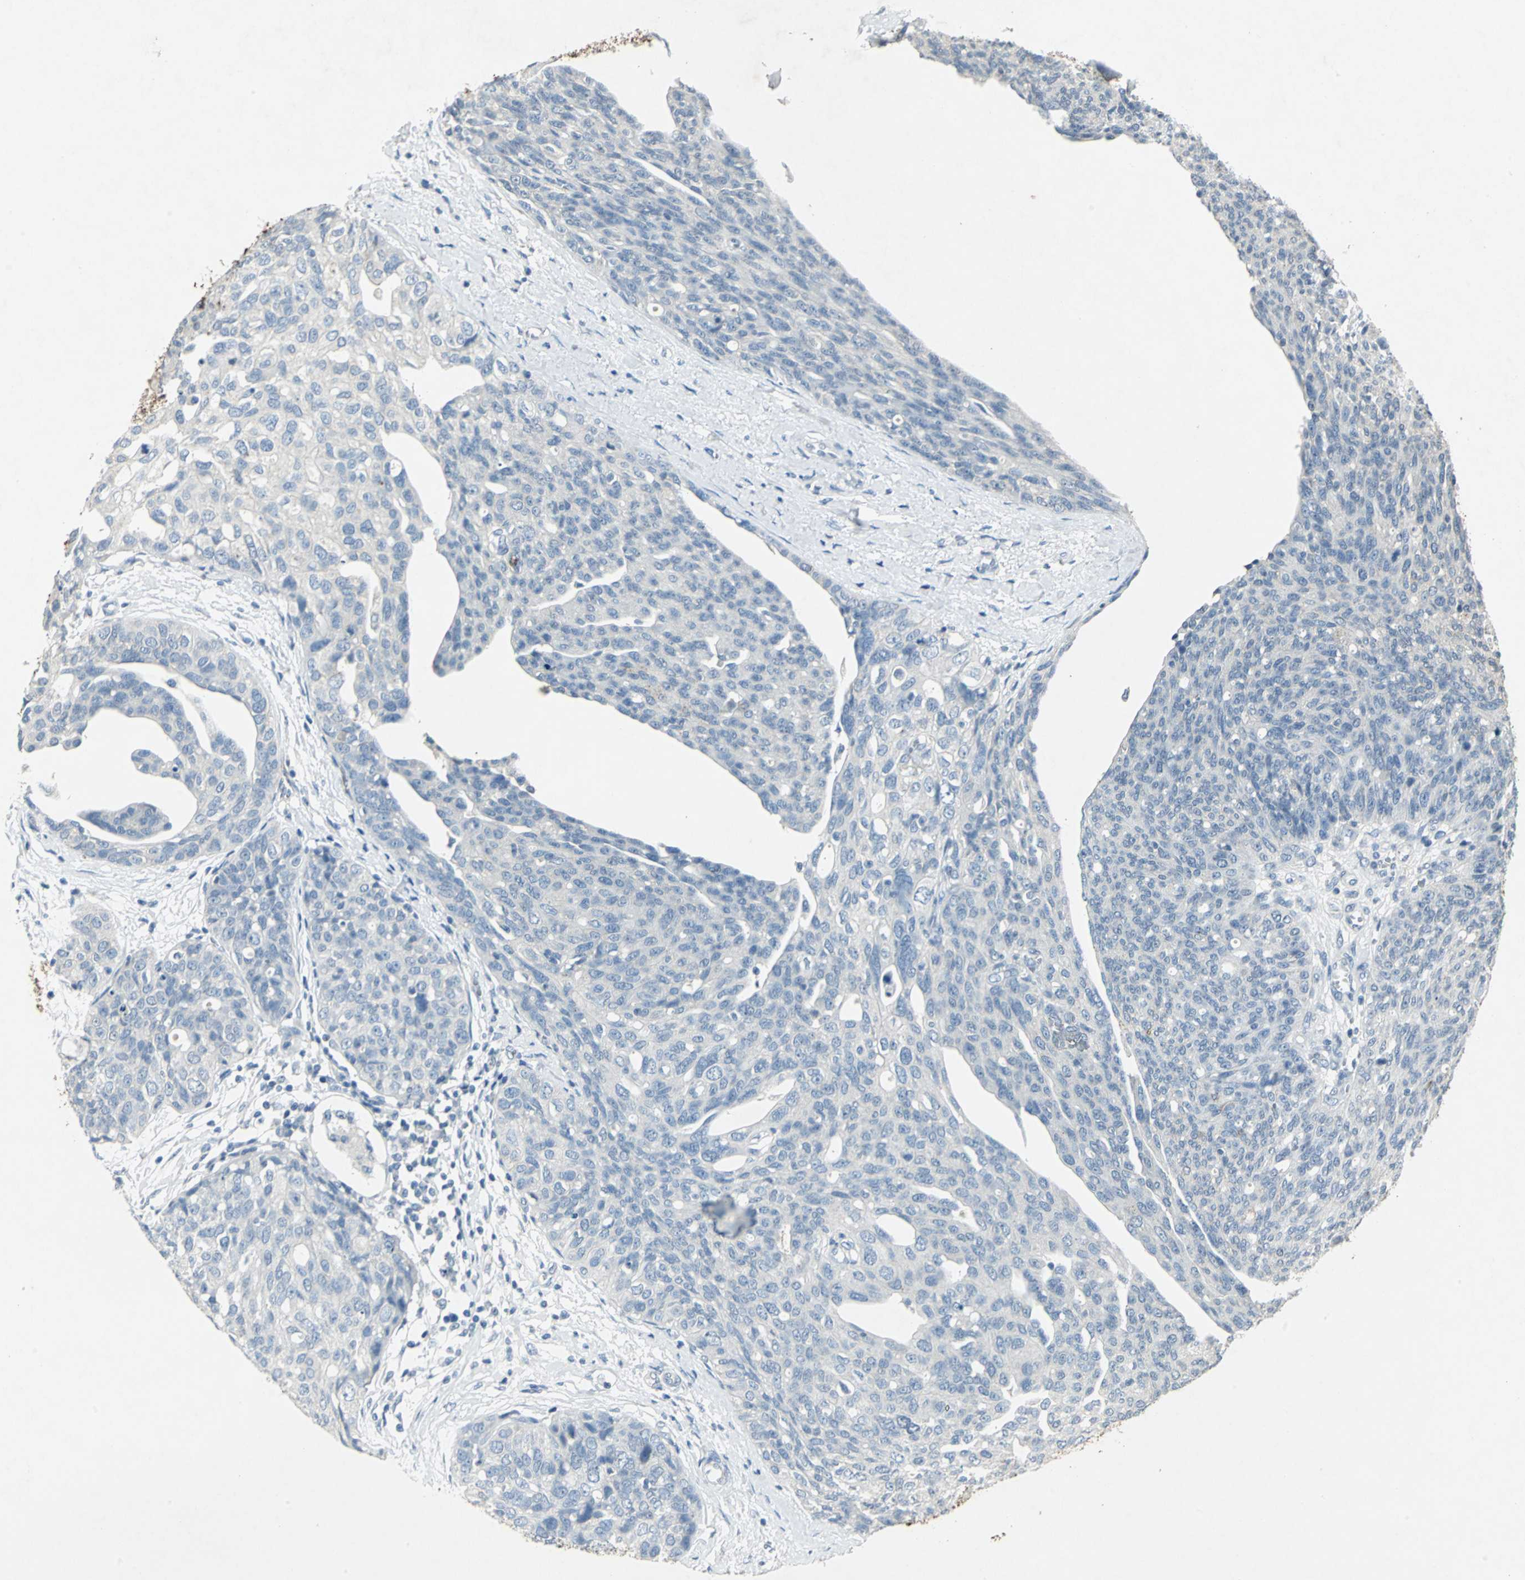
{"staining": {"intensity": "negative", "quantity": "none", "location": "none"}, "tissue": "ovarian cancer", "cell_type": "Tumor cells", "image_type": "cancer", "snomed": [{"axis": "morphology", "description": "Carcinoma, endometroid"}, {"axis": "topography", "description": "Ovary"}], "caption": "High power microscopy photomicrograph of an immunohistochemistry (IHC) histopathology image of ovarian cancer (endometroid carcinoma), revealing no significant staining in tumor cells.", "gene": "CAMK2B", "patient": {"sex": "female", "age": 60}}